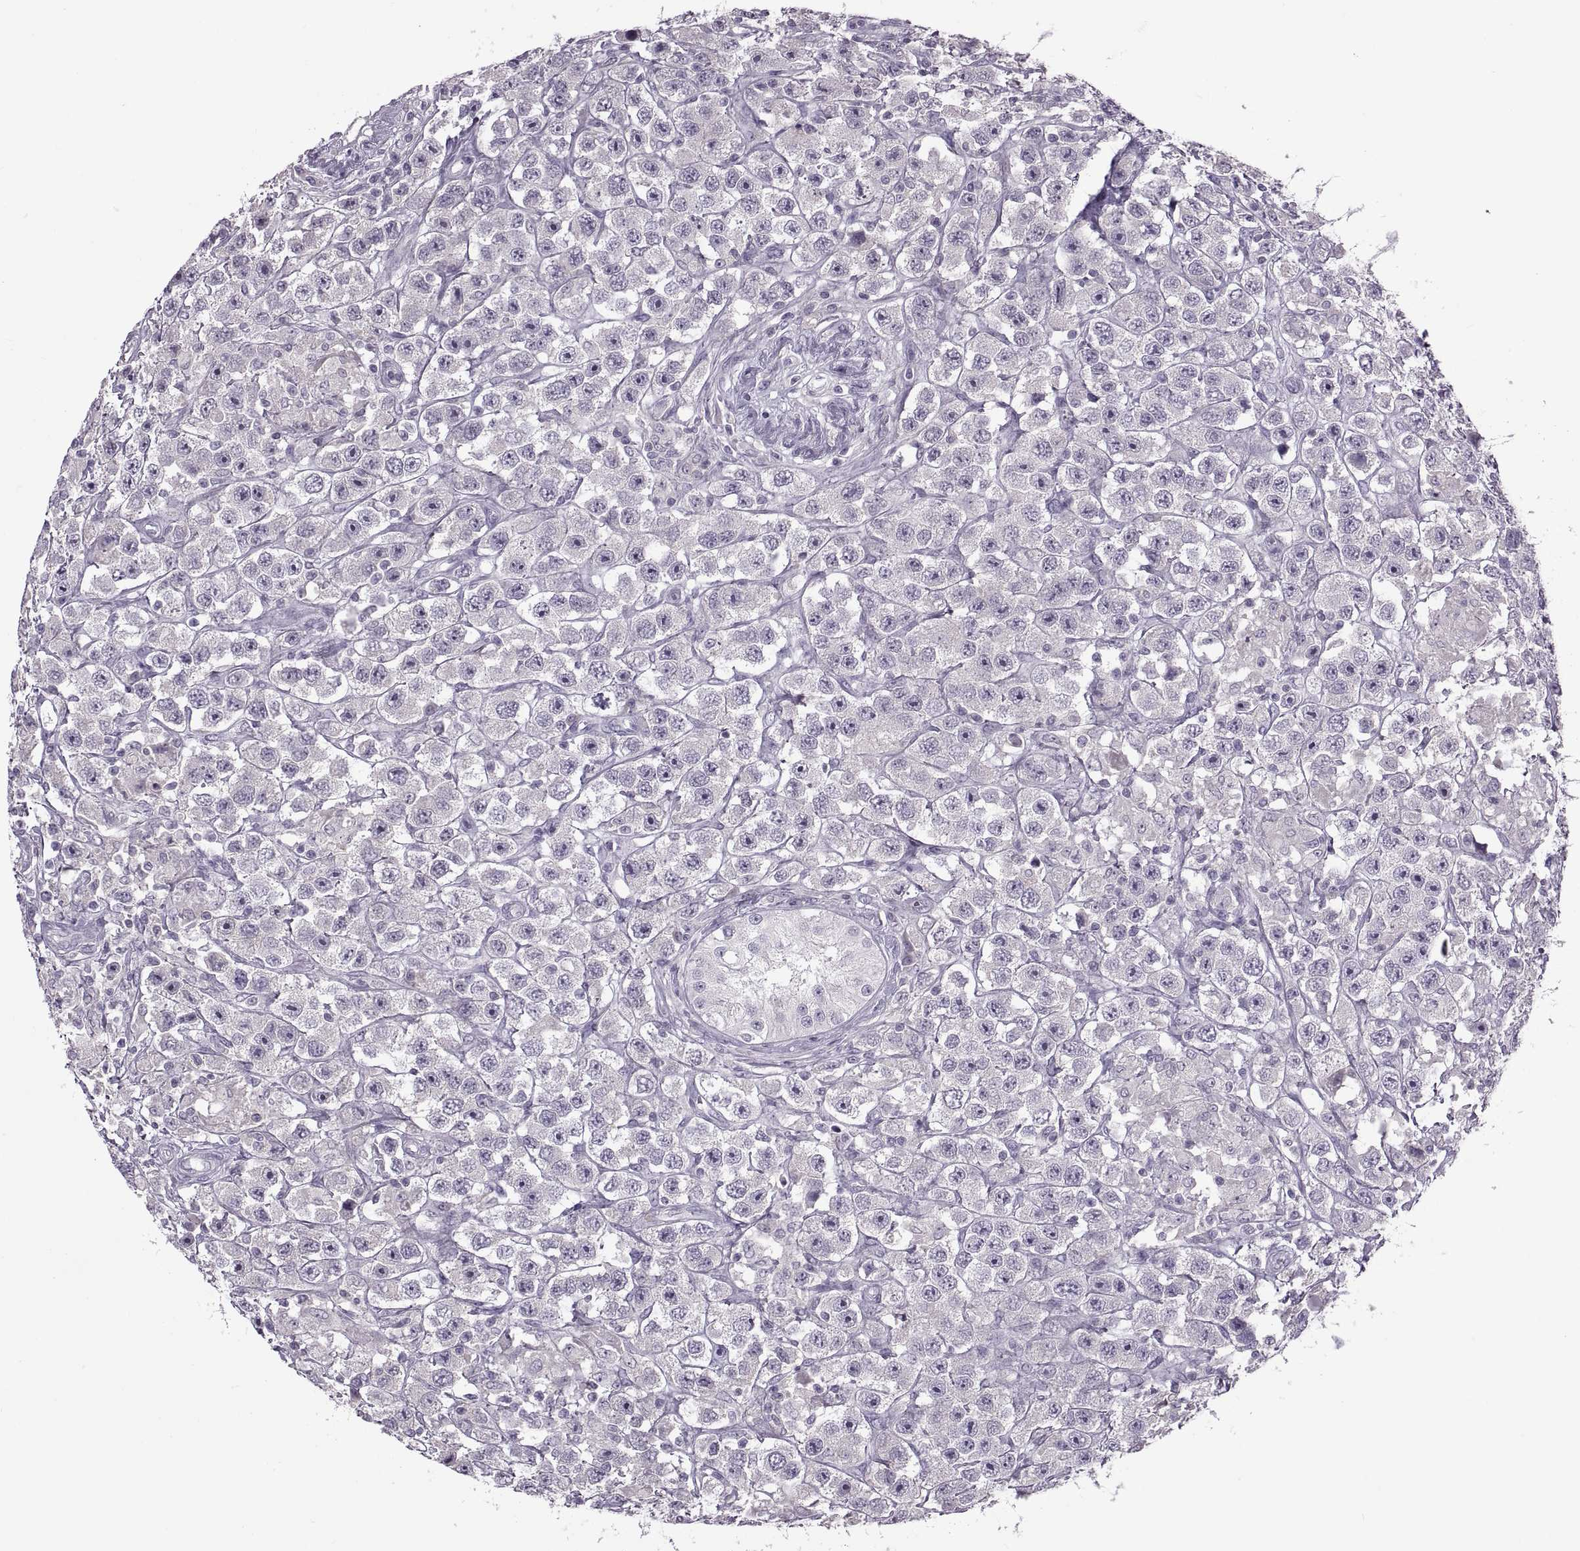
{"staining": {"intensity": "negative", "quantity": "none", "location": "none"}, "tissue": "testis cancer", "cell_type": "Tumor cells", "image_type": "cancer", "snomed": [{"axis": "morphology", "description": "Seminoma, NOS"}, {"axis": "topography", "description": "Testis"}], "caption": "Testis cancer was stained to show a protein in brown. There is no significant expression in tumor cells. (DAB IHC, high magnification).", "gene": "RSPH6A", "patient": {"sex": "male", "age": 45}}